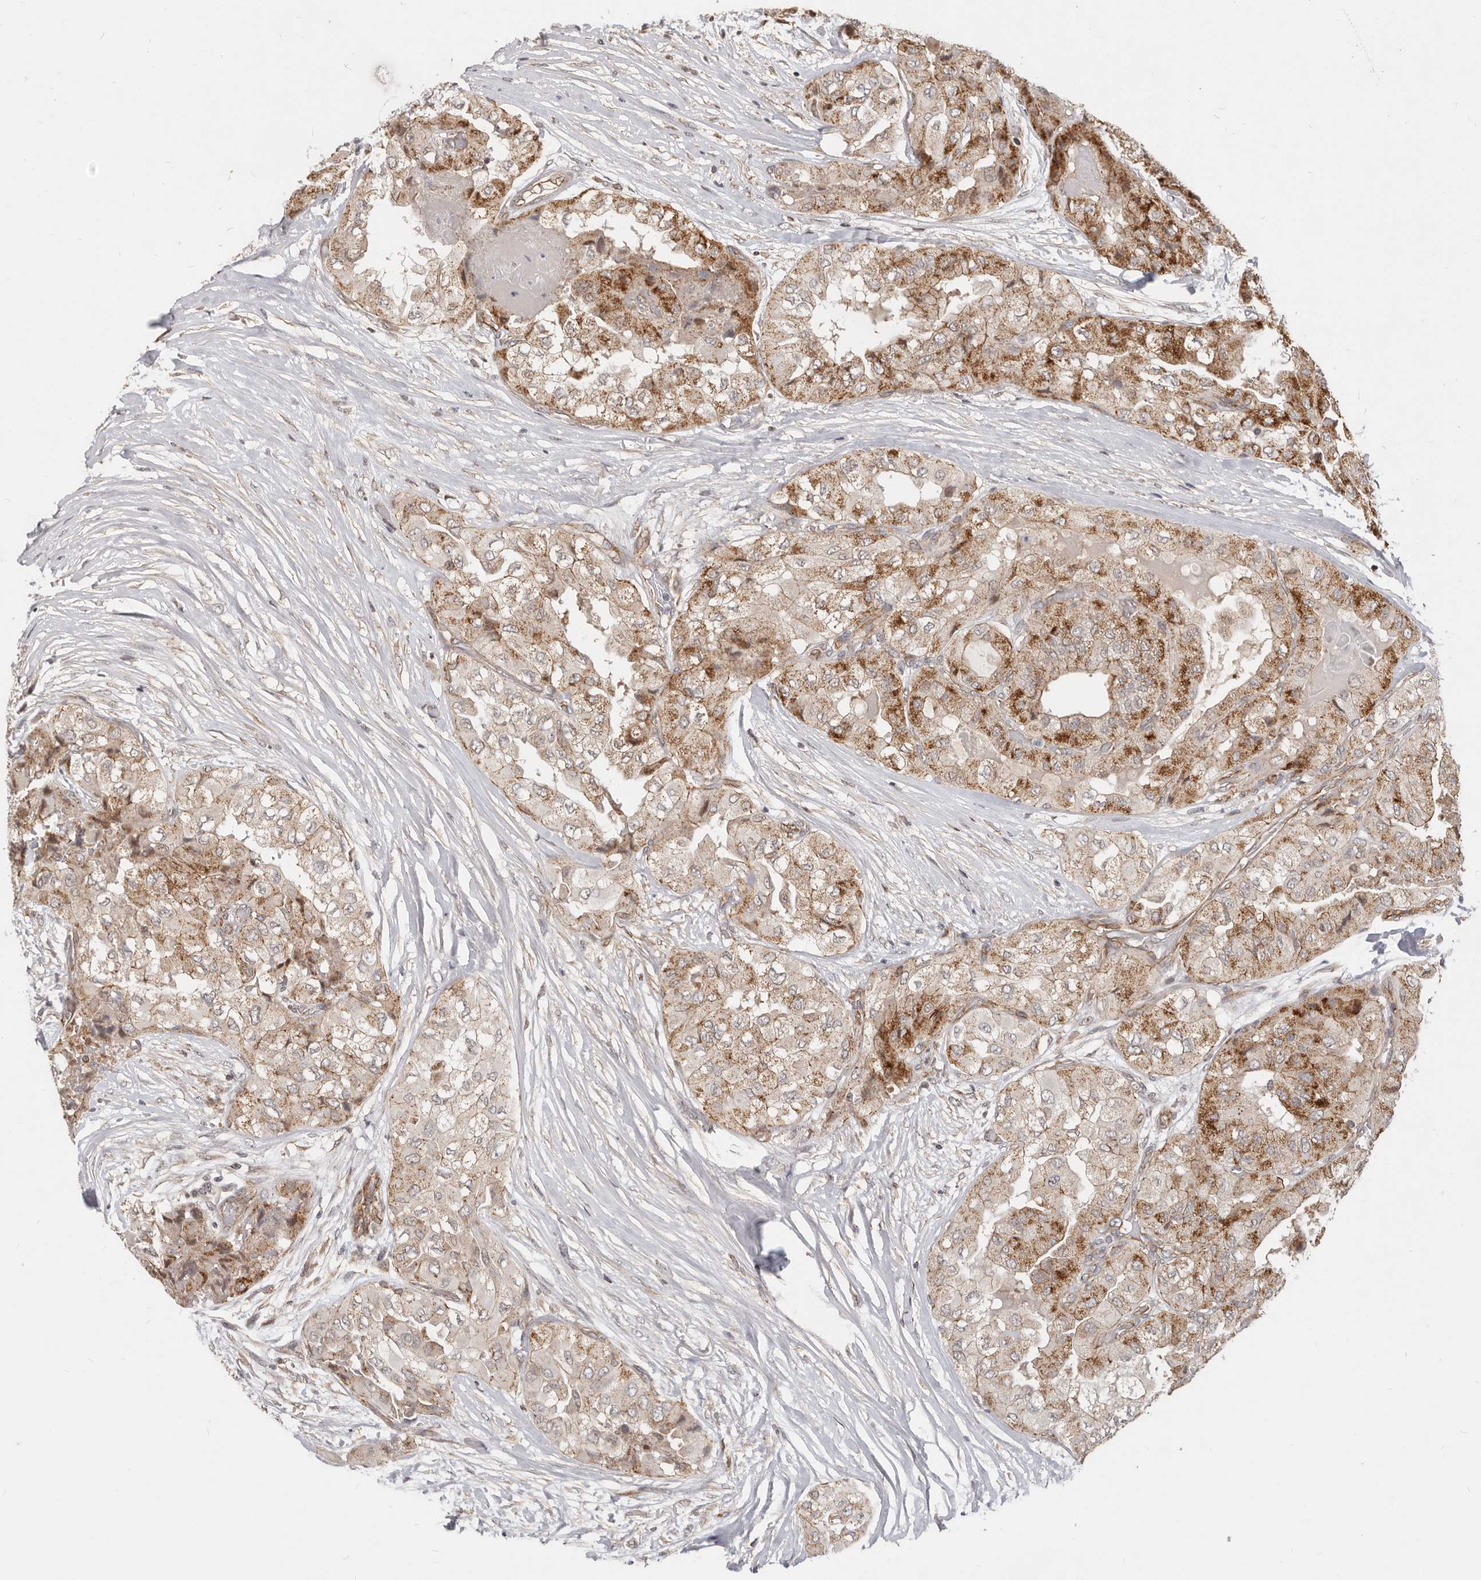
{"staining": {"intensity": "moderate", "quantity": ">75%", "location": "cytoplasmic/membranous"}, "tissue": "thyroid cancer", "cell_type": "Tumor cells", "image_type": "cancer", "snomed": [{"axis": "morphology", "description": "Papillary adenocarcinoma, NOS"}, {"axis": "topography", "description": "Thyroid gland"}], "caption": "Moderate cytoplasmic/membranous expression is appreciated in approximately >75% of tumor cells in thyroid papillary adenocarcinoma.", "gene": "USP49", "patient": {"sex": "female", "age": 59}}